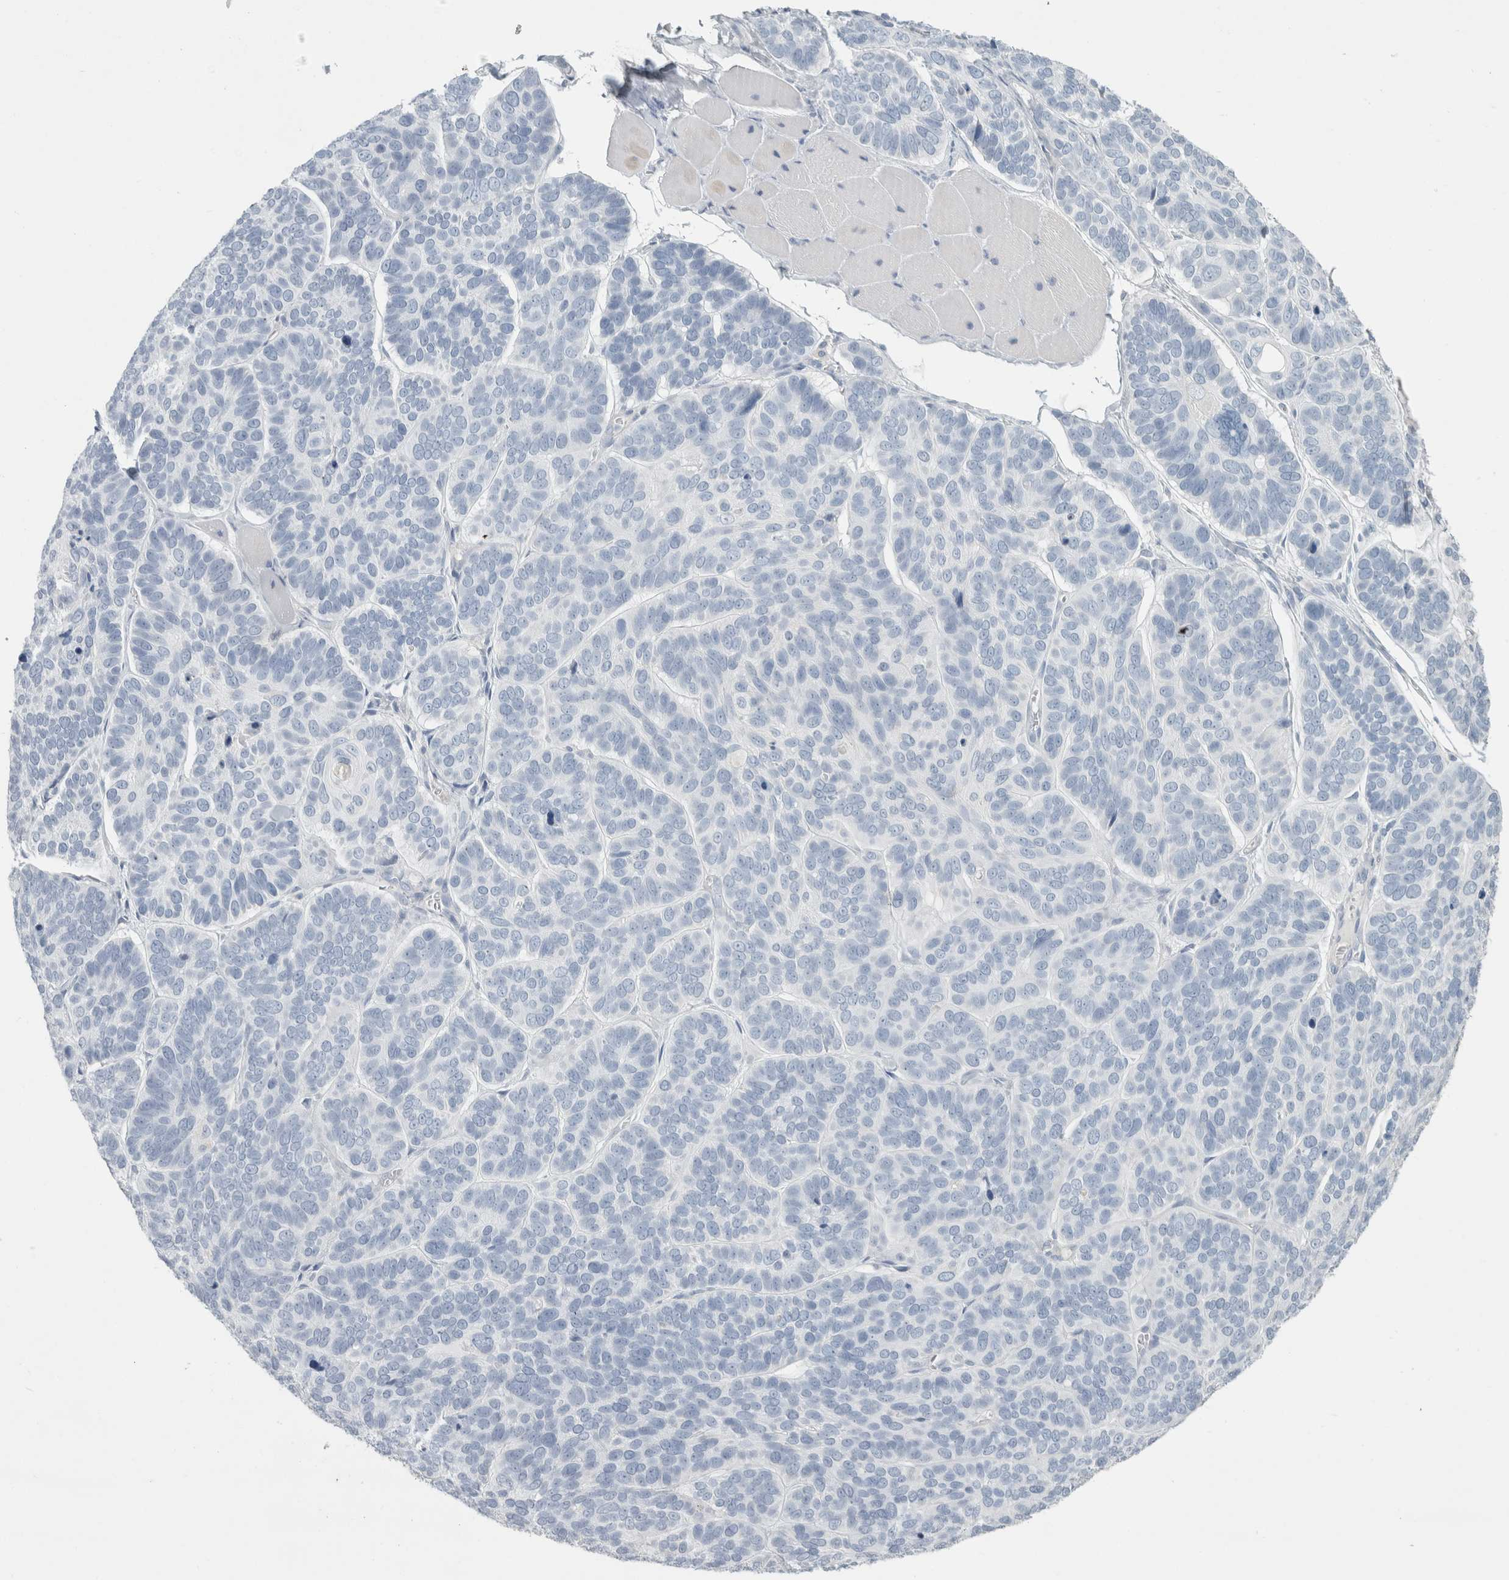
{"staining": {"intensity": "negative", "quantity": "none", "location": "none"}, "tissue": "skin cancer", "cell_type": "Tumor cells", "image_type": "cancer", "snomed": [{"axis": "morphology", "description": "Basal cell carcinoma"}, {"axis": "topography", "description": "Skin"}], "caption": "Immunohistochemistry (IHC) image of skin basal cell carcinoma stained for a protein (brown), which displays no positivity in tumor cells.", "gene": "SLC6A1", "patient": {"sex": "male", "age": 62}}